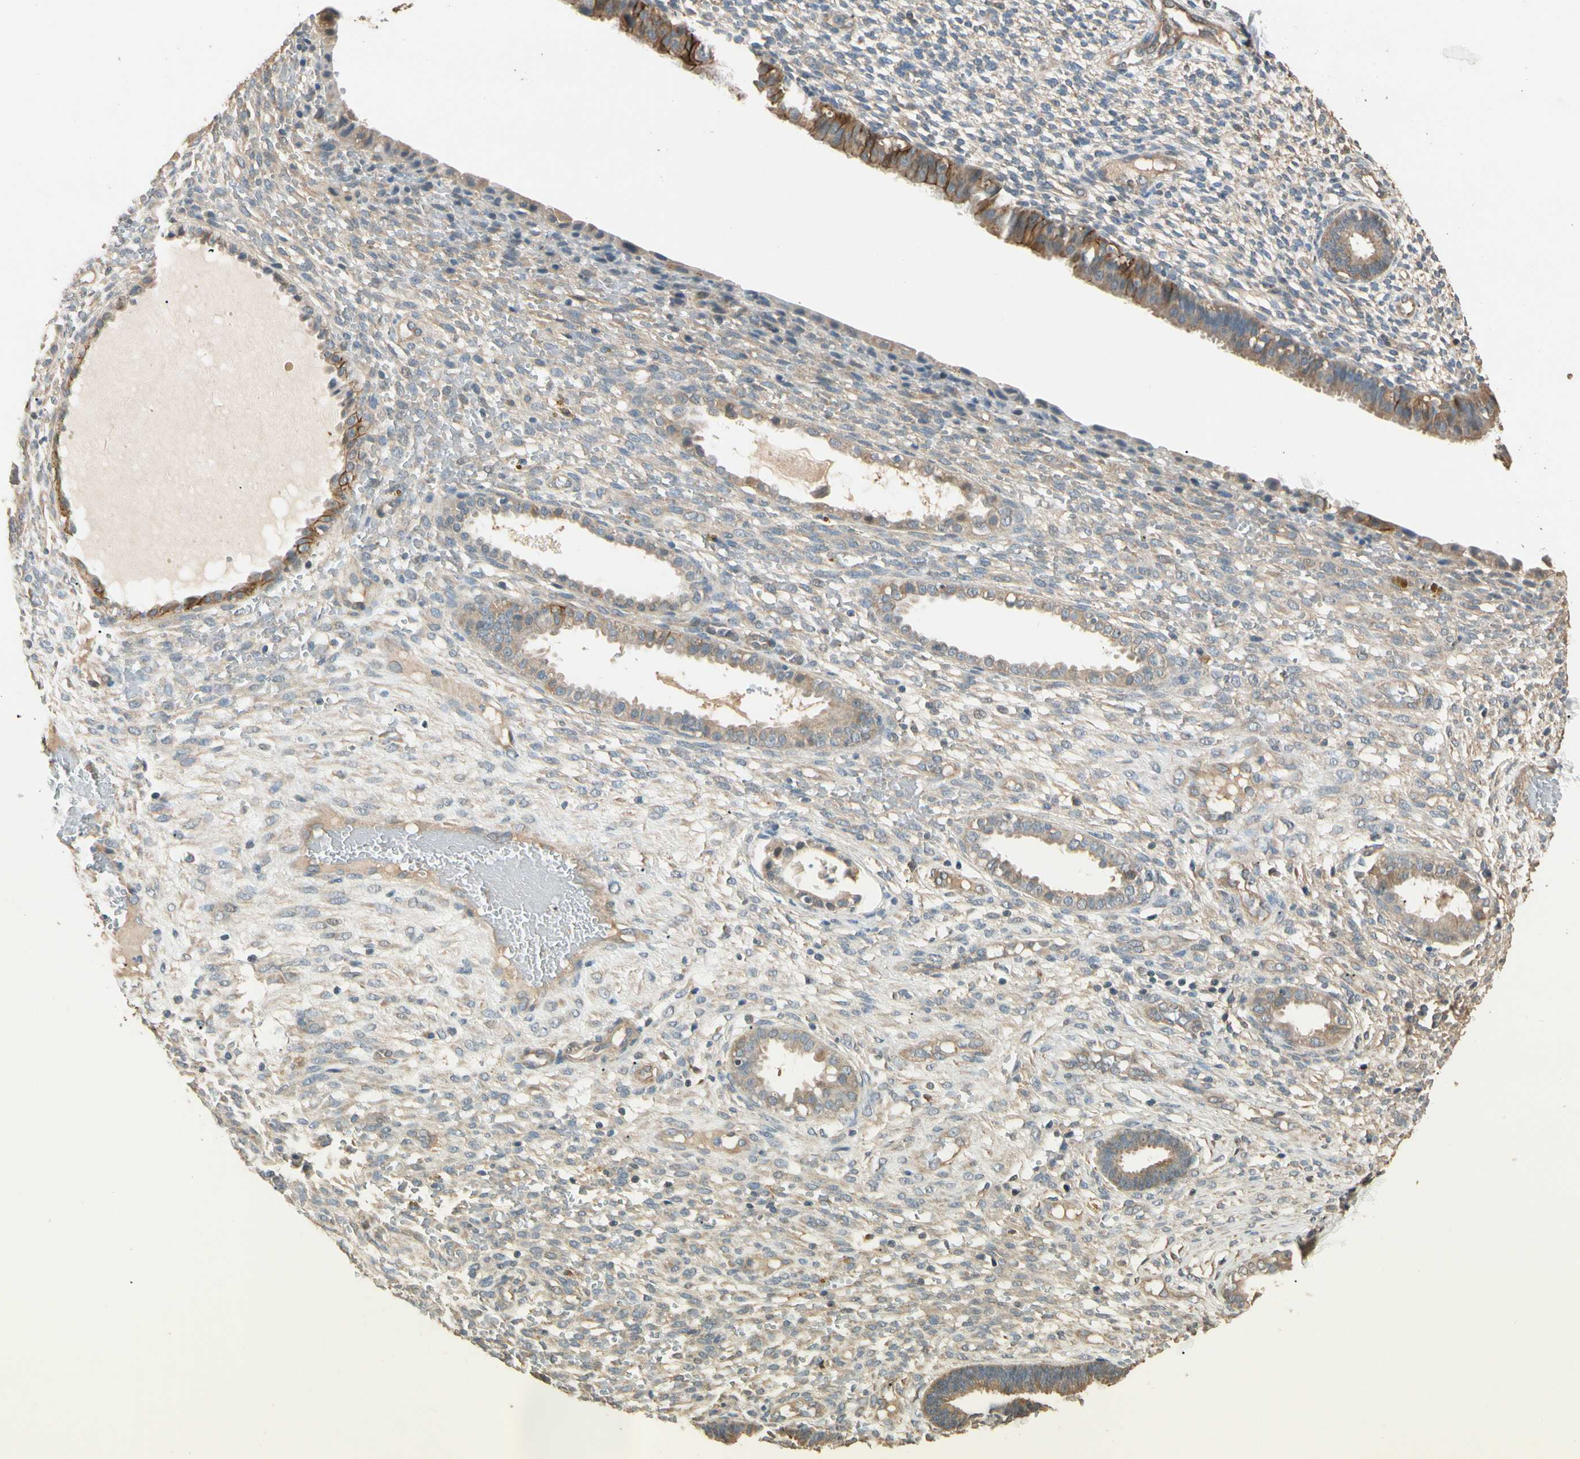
{"staining": {"intensity": "weak", "quantity": ">75%", "location": "cytoplasmic/membranous"}, "tissue": "endometrium", "cell_type": "Cells in endometrial stroma", "image_type": "normal", "snomed": [{"axis": "morphology", "description": "Normal tissue, NOS"}, {"axis": "topography", "description": "Endometrium"}], "caption": "Protein staining shows weak cytoplasmic/membranous expression in approximately >75% of cells in endometrial stroma in normal endometrium.", "gene": "CDH6", "patient": {"sex": "female", "age": 61}}